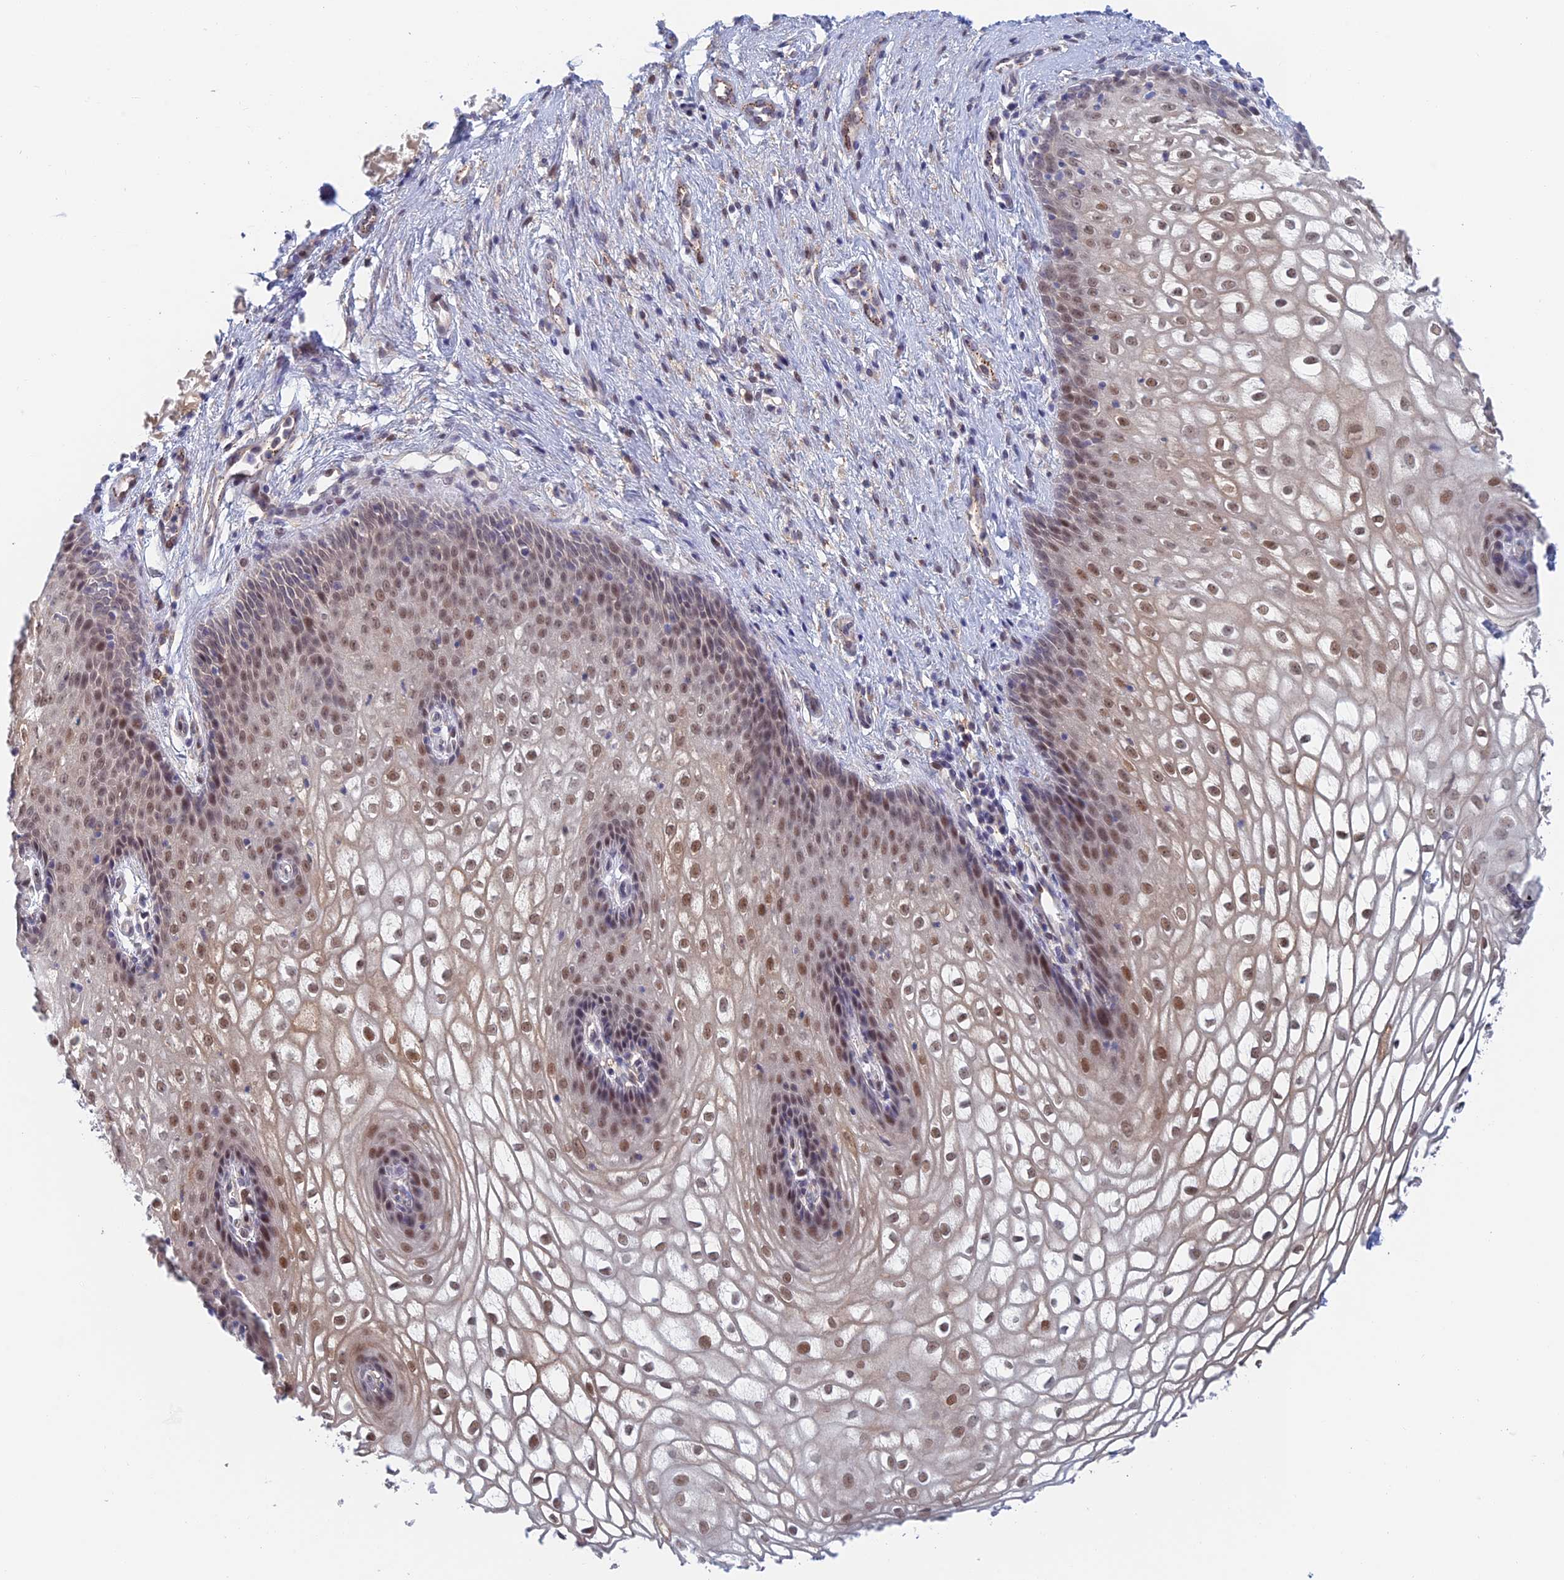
{"staining": {"intensity": "moderate", "quantity": "25%-75%", "location": "nuclear"}, "tissue": "vagina", "cell_type": "Squamous epithelial cells", "image_type": "normal", "snomed": [{"axis": "morphology", "description": "Normal tissue, NOS"}, {"axis": "topography", "description": "Vagina"}], "caption": "Brown immunohistochemical staining in unremarkable vagina shows moderate nuclear positivity in approximately 25%-75% of squamous epithelial cells. (Brightfield microscopy of DAB IHC at high magnification).", "gene": "ZUP1", "patient": {"sex": "female", "age": 34}}